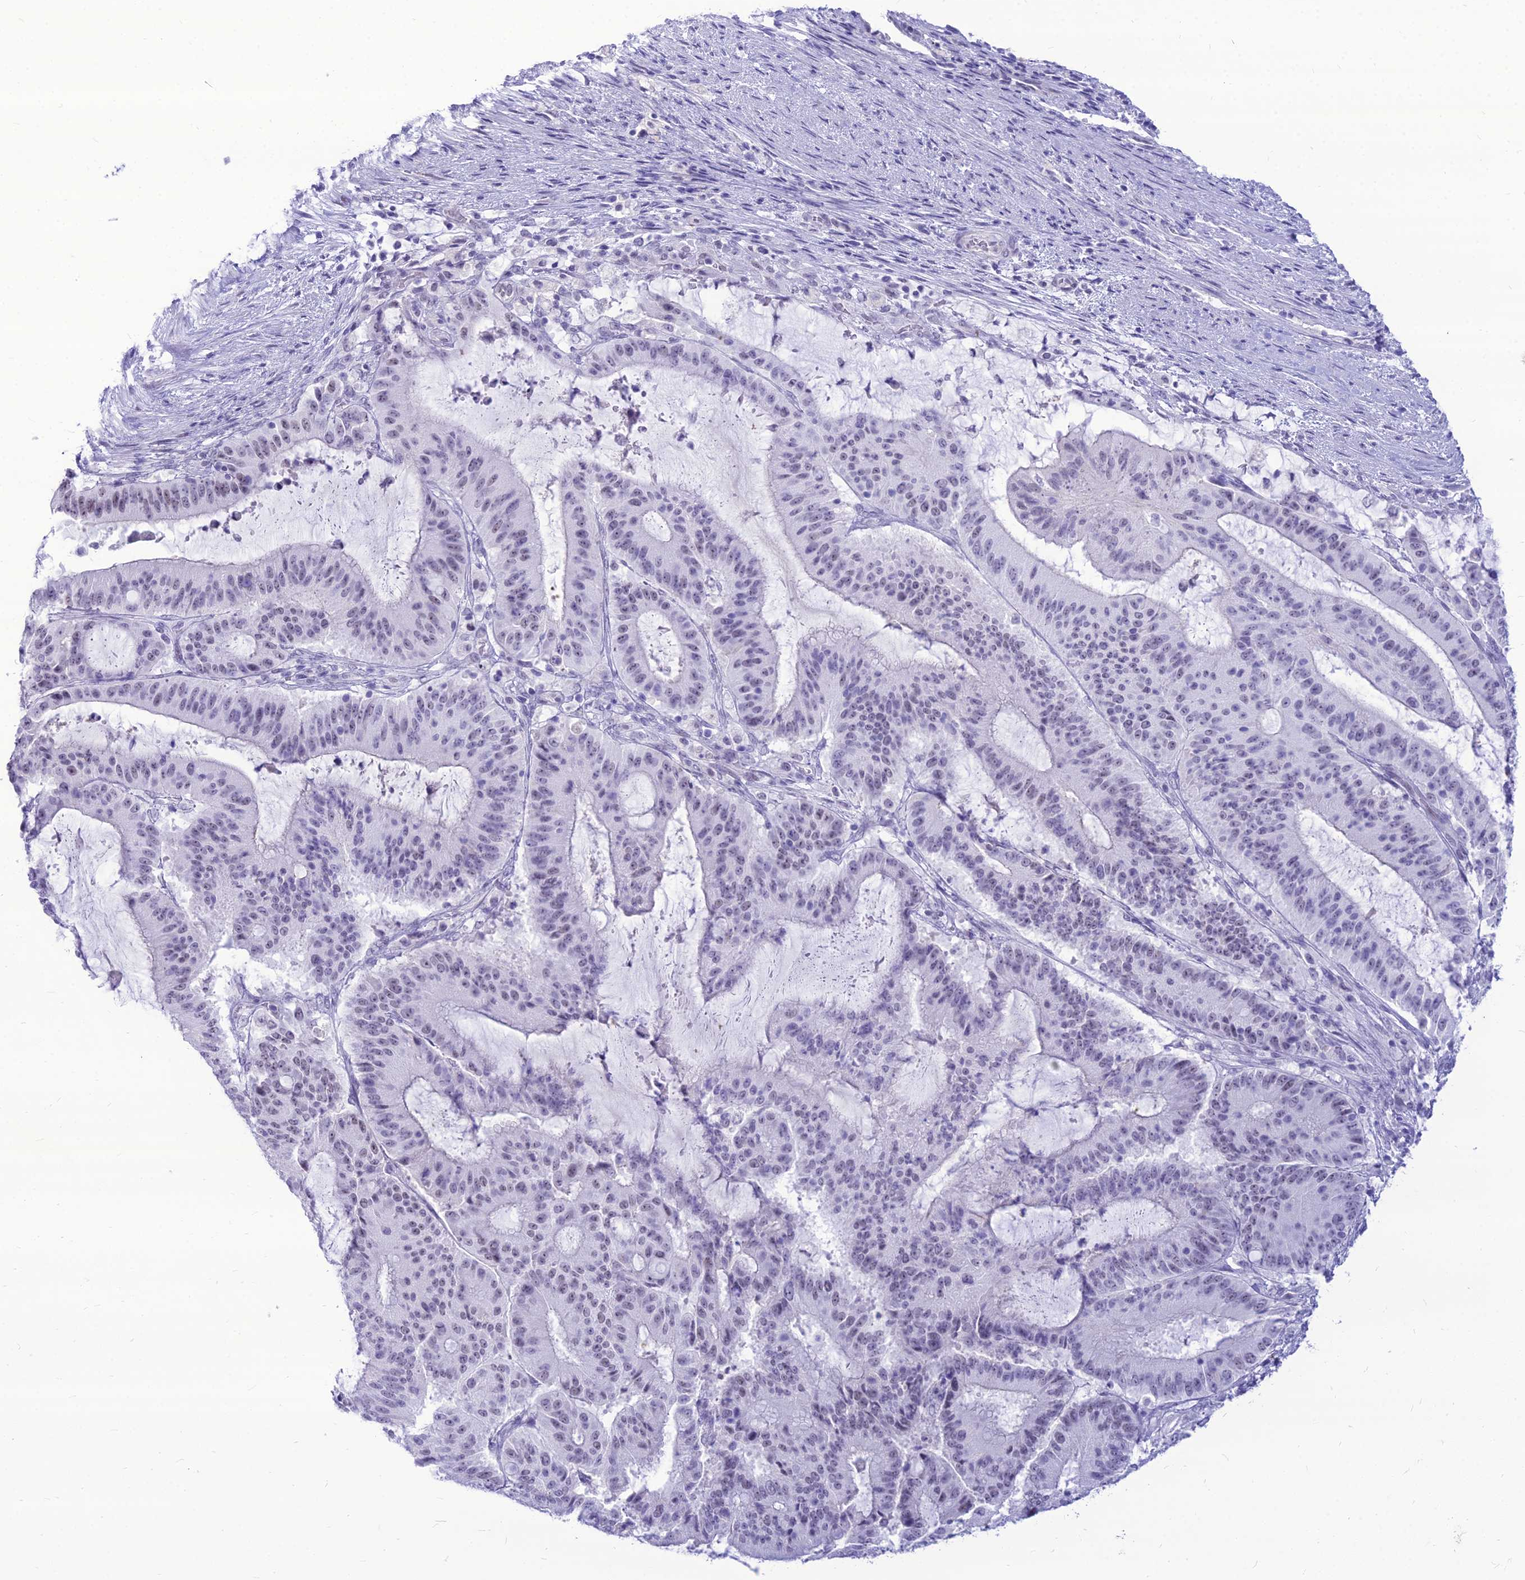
{"staining": {"intensity": "weak", "quantity": "<25%", "location": "nuclear"}, "tissue": "liver cancer", "cell_type": "Tumor cells", "image_type": "cancer", "snomed": [{"axis": "morphology", "description": "Normal tissue, NOS"}, {"axis": "morphology", "description": "Cholangiocarcinoma"}, {"axis": "topography", "description": "Liver"}, {"axis": "topography", "description": "Peripheral nerve tissue"}], "caption": "An image of liver cancer (cholangiocarcinoma) stained for a protein displays no brown staining in tumor cells.", "gene": "DHX40", "patient": {"sex": "female", "age": 73}}